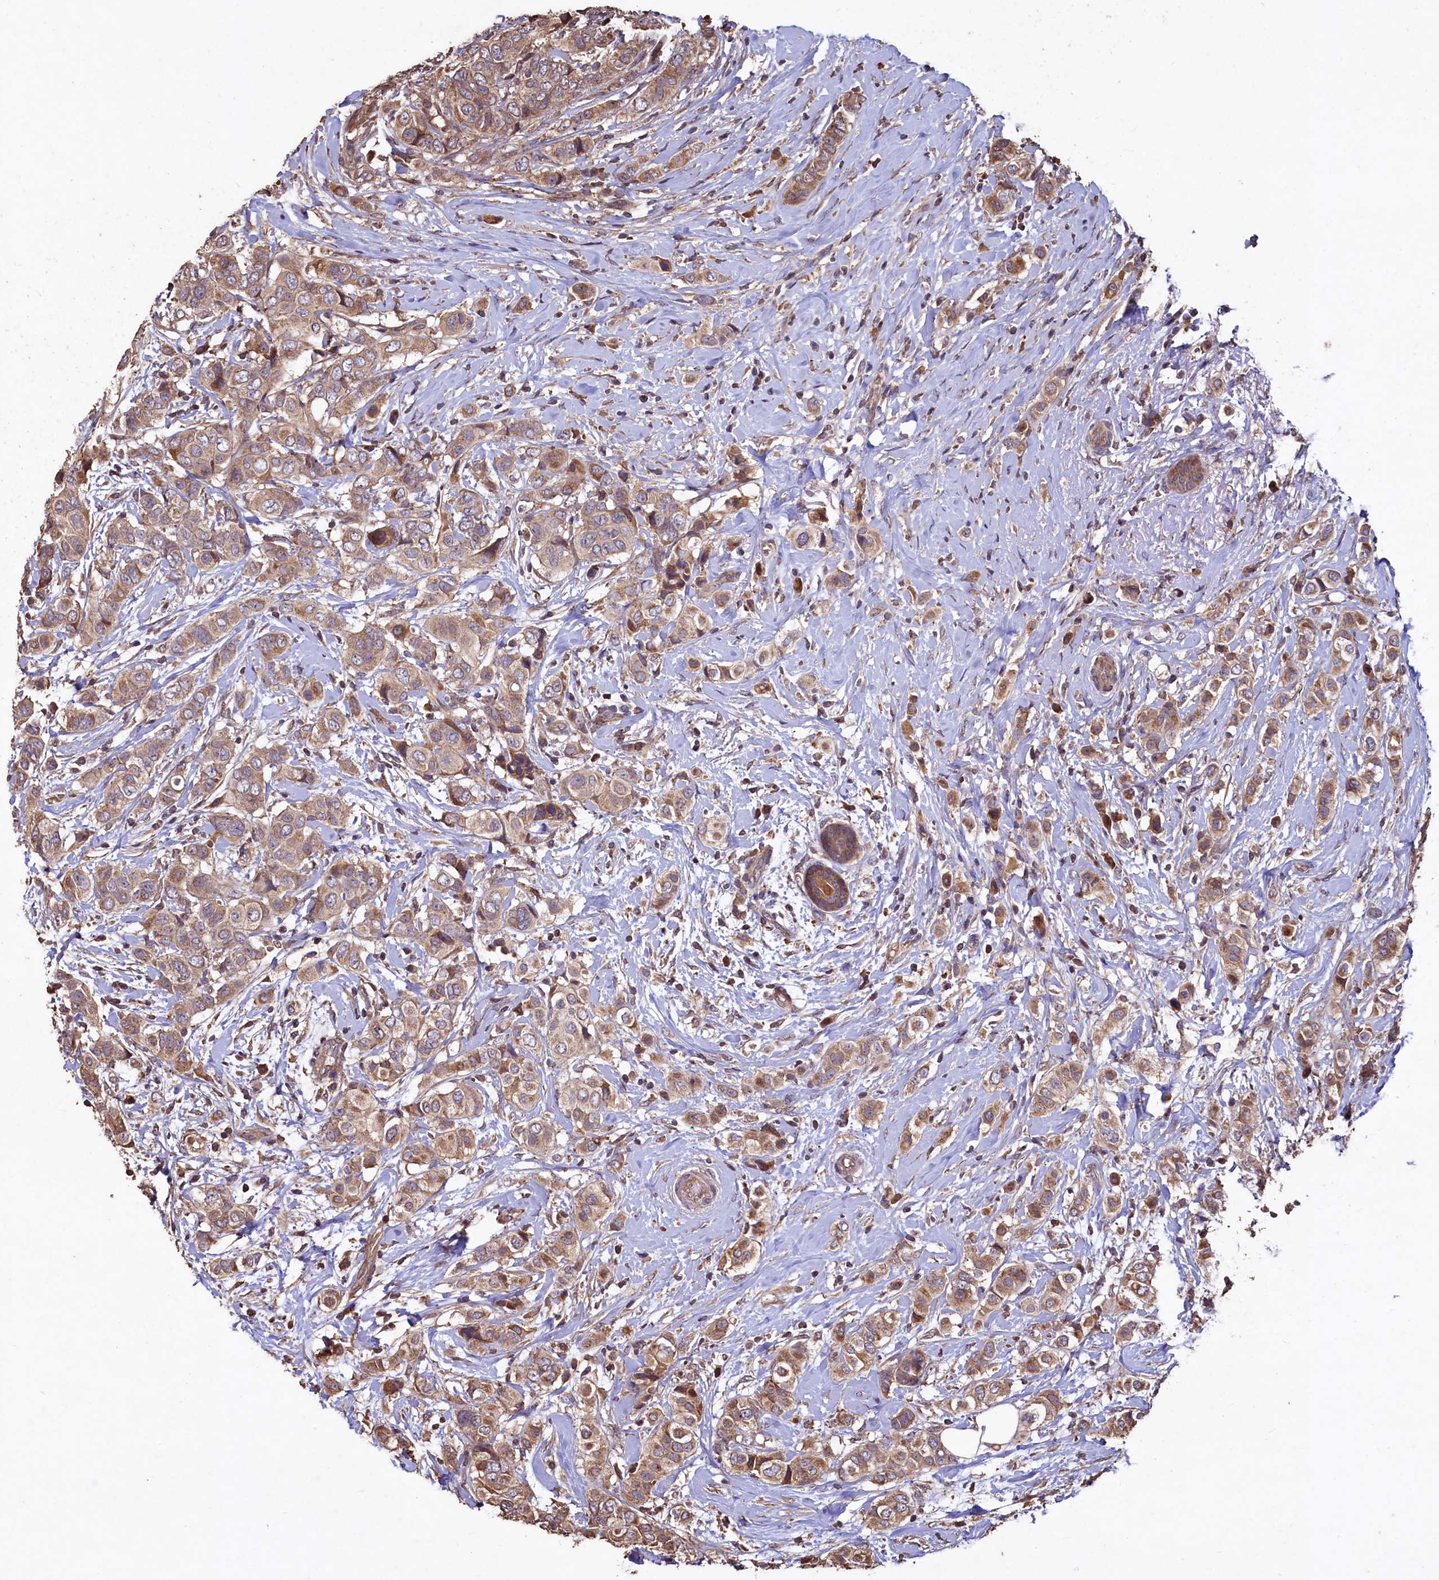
{"staining": {"intensity": "moderate", "quantity": ">75%", "location": "cytoplasmic/membranous"}, "tissue": "breast cancer", "cell_type": "Tumor cells", "image_type": "cancer", "snomed": [{"axis": "morphology", "description": "Lobular carcinoma"}, {"axis": "topography", "description": "Breast"}], "caption": "A photomicrograph of breast lobular carcinoma stained for a protein displays moderate cytoplasmic/membranous brown staining in tumor cells.", "gene": "TMEM98", "patient": {"sex": "female", "age": 51}}